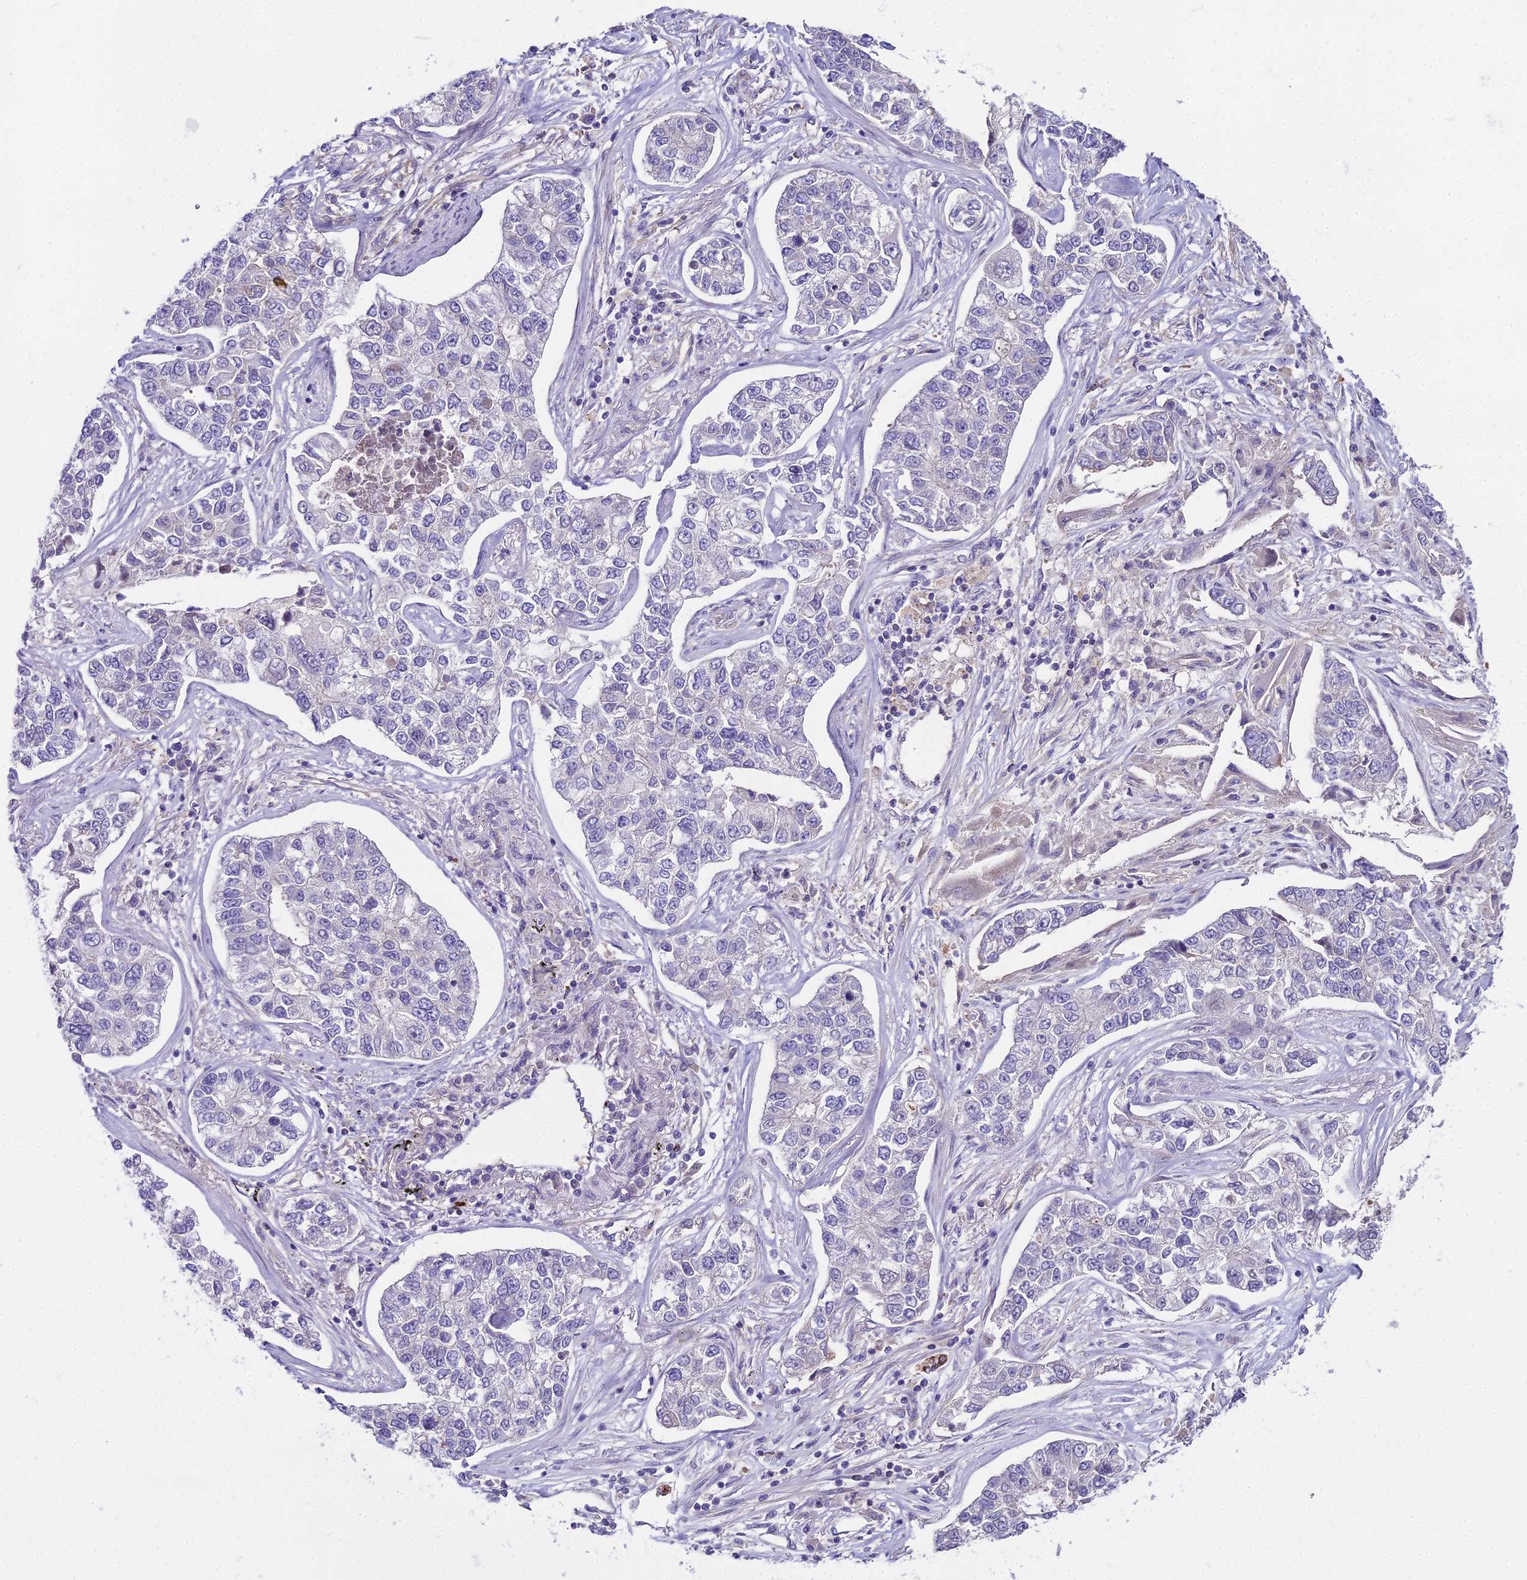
{"staining": {"intensity": "negative", "quantity": "none", "location": "none"}, "tissue": "lung cancer", "cell_type": "Tumor cells", "image_type": "cancer", "snomed": [{"axis": "morphology", "description": "Adenocarcinoma, NOS"}, {"axis": "topography", "description": "Lung"}], "caption": "An image of lung cancer stained for a protein demonstrates no brown staining in tumor cells.", "gene": "HLA-DOA", "patient": {"sex": "male", "age": 49}}